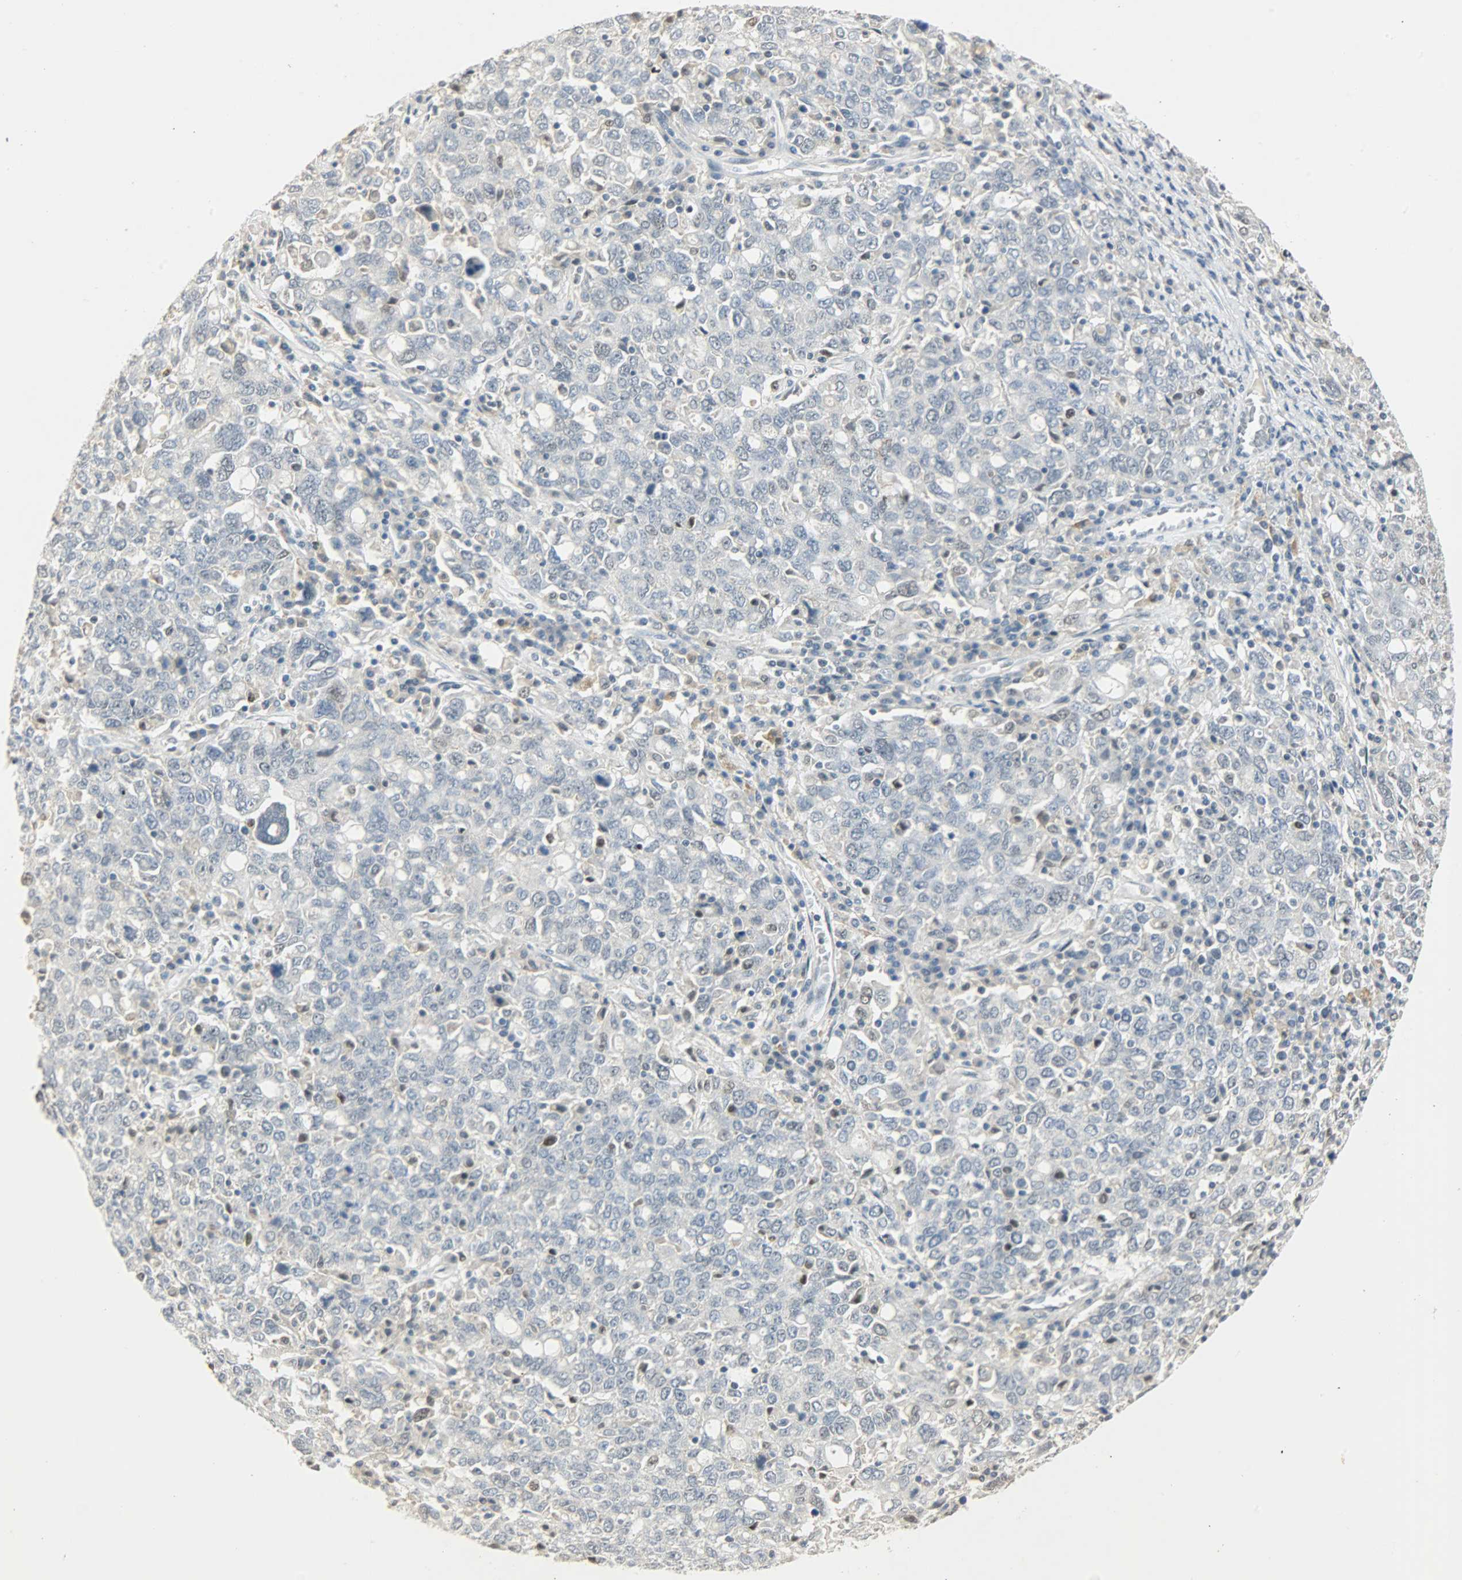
{"staining": {"intensity": "negative", "quantity": "none", "location": "none"}, "tissue": "ovarian cancer", "cell_type": "Tumor cells", "image_type": "cancer", "snomed": [{"axis": "morphology", "description": "Carcinoma, endometroid"}, {"axis": "topography", "description": "Ovary"}], "caption": "A micrograph of human ovarian cancer is negative for staining in tumor cells. (DAB immunohistochemistry (IHC) visualized using brightfield microscopy, high magnification).", "gene": "PPARG", "patient": {"sex": "female", "age": 62}}